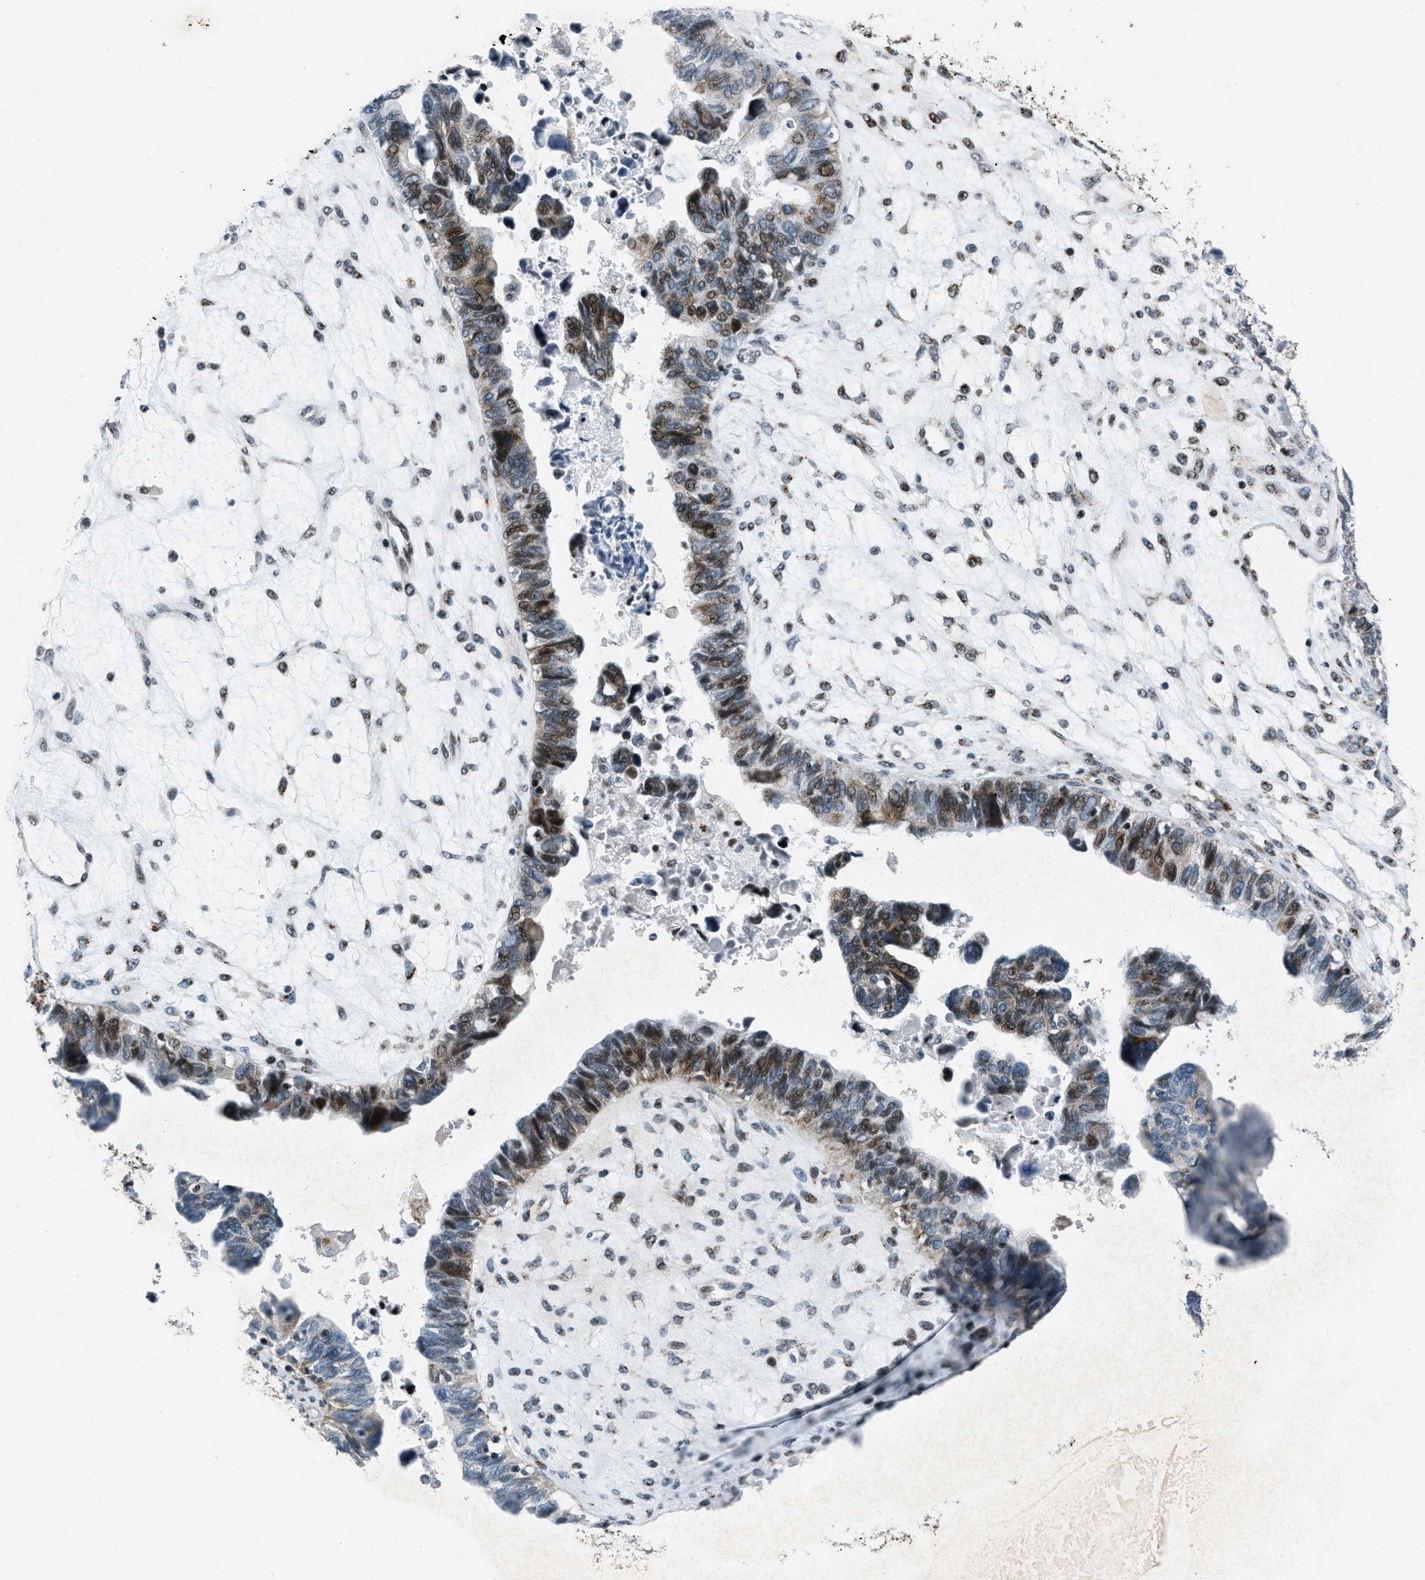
{"staining": {"intensity": "moderate", "quantity": "25%-75%", "location": "nuclear"}, "tissue": "ovarian cancer", "cell_type": "Tumor cells", "image_type": "cancer", "snomed": [{"axis": "morphology", "description": "Cystadenocarcinoma, serous, NOS"}, {"axis": "topography", "description": "Ovary"}], "caption": "This is a histology image of immunohistochemistry staining of ovarian serous cystadenocarcinoma, which shows moderate expression in the nuclear of tumor cells.", "gene": "GPC6", "patient": {"sex": "female", "age": 79}}